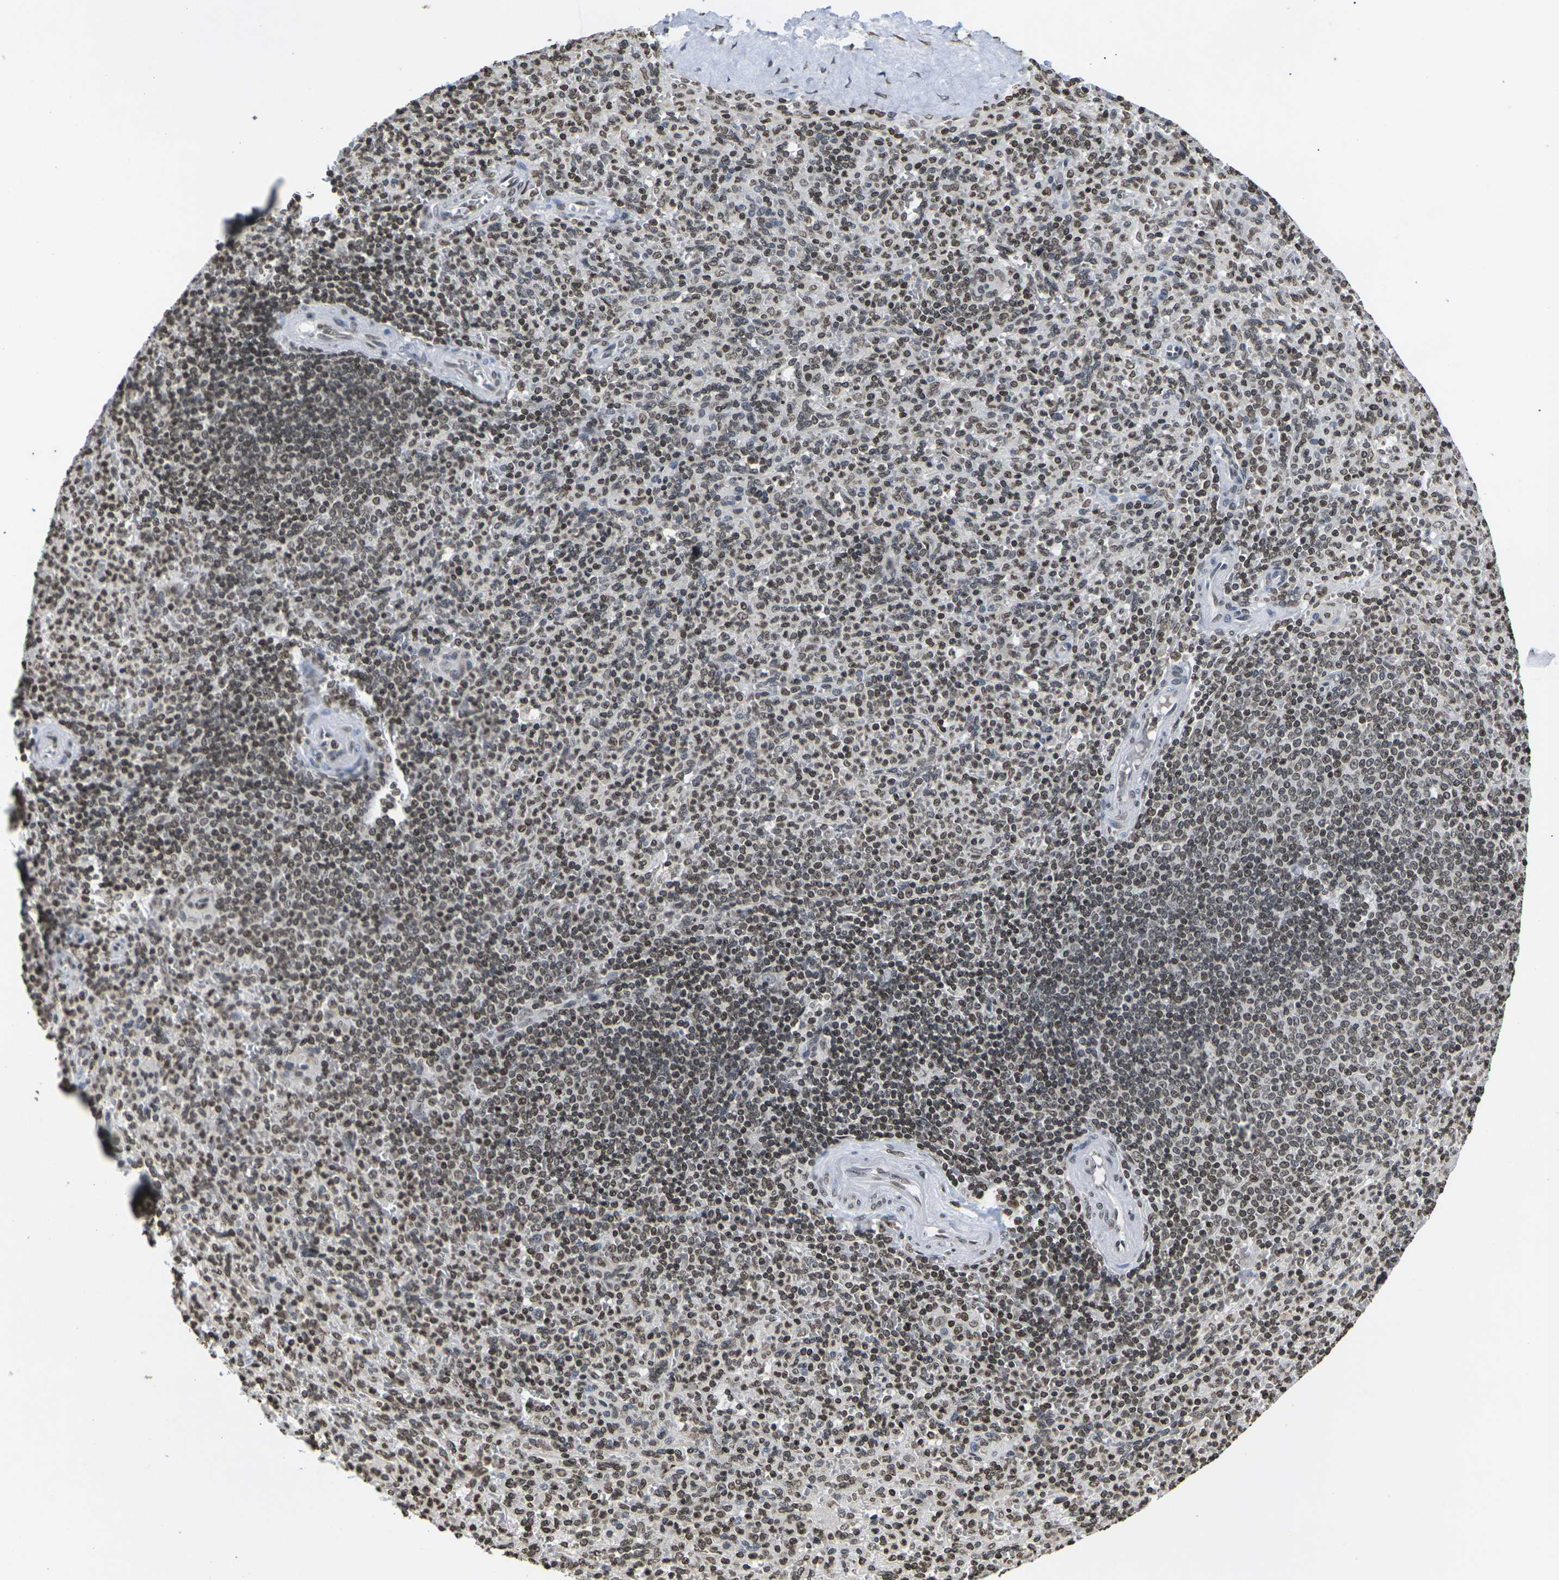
{"staining": {"intensity": "moderate", "quantity": ">75%", "location": "nuclear"}, "tissue": "spleen", "cell_type": "Cells in red pulp", "image_type": "normal", "snomed": [{"axis": "morphology", "description": "Normal tissue, NOS"}, {"axis": "topography", "description": "Spleen"}], "caption": "Immunohistochemistry histopathology image of unremarkable human spleen stained for a protein (brown), which displays medium levels of moderate nuclear expression in approximately >75% of cells in red pulp.", "gene": "ETV5", "patient": {"sex": "male", "age": 36}}